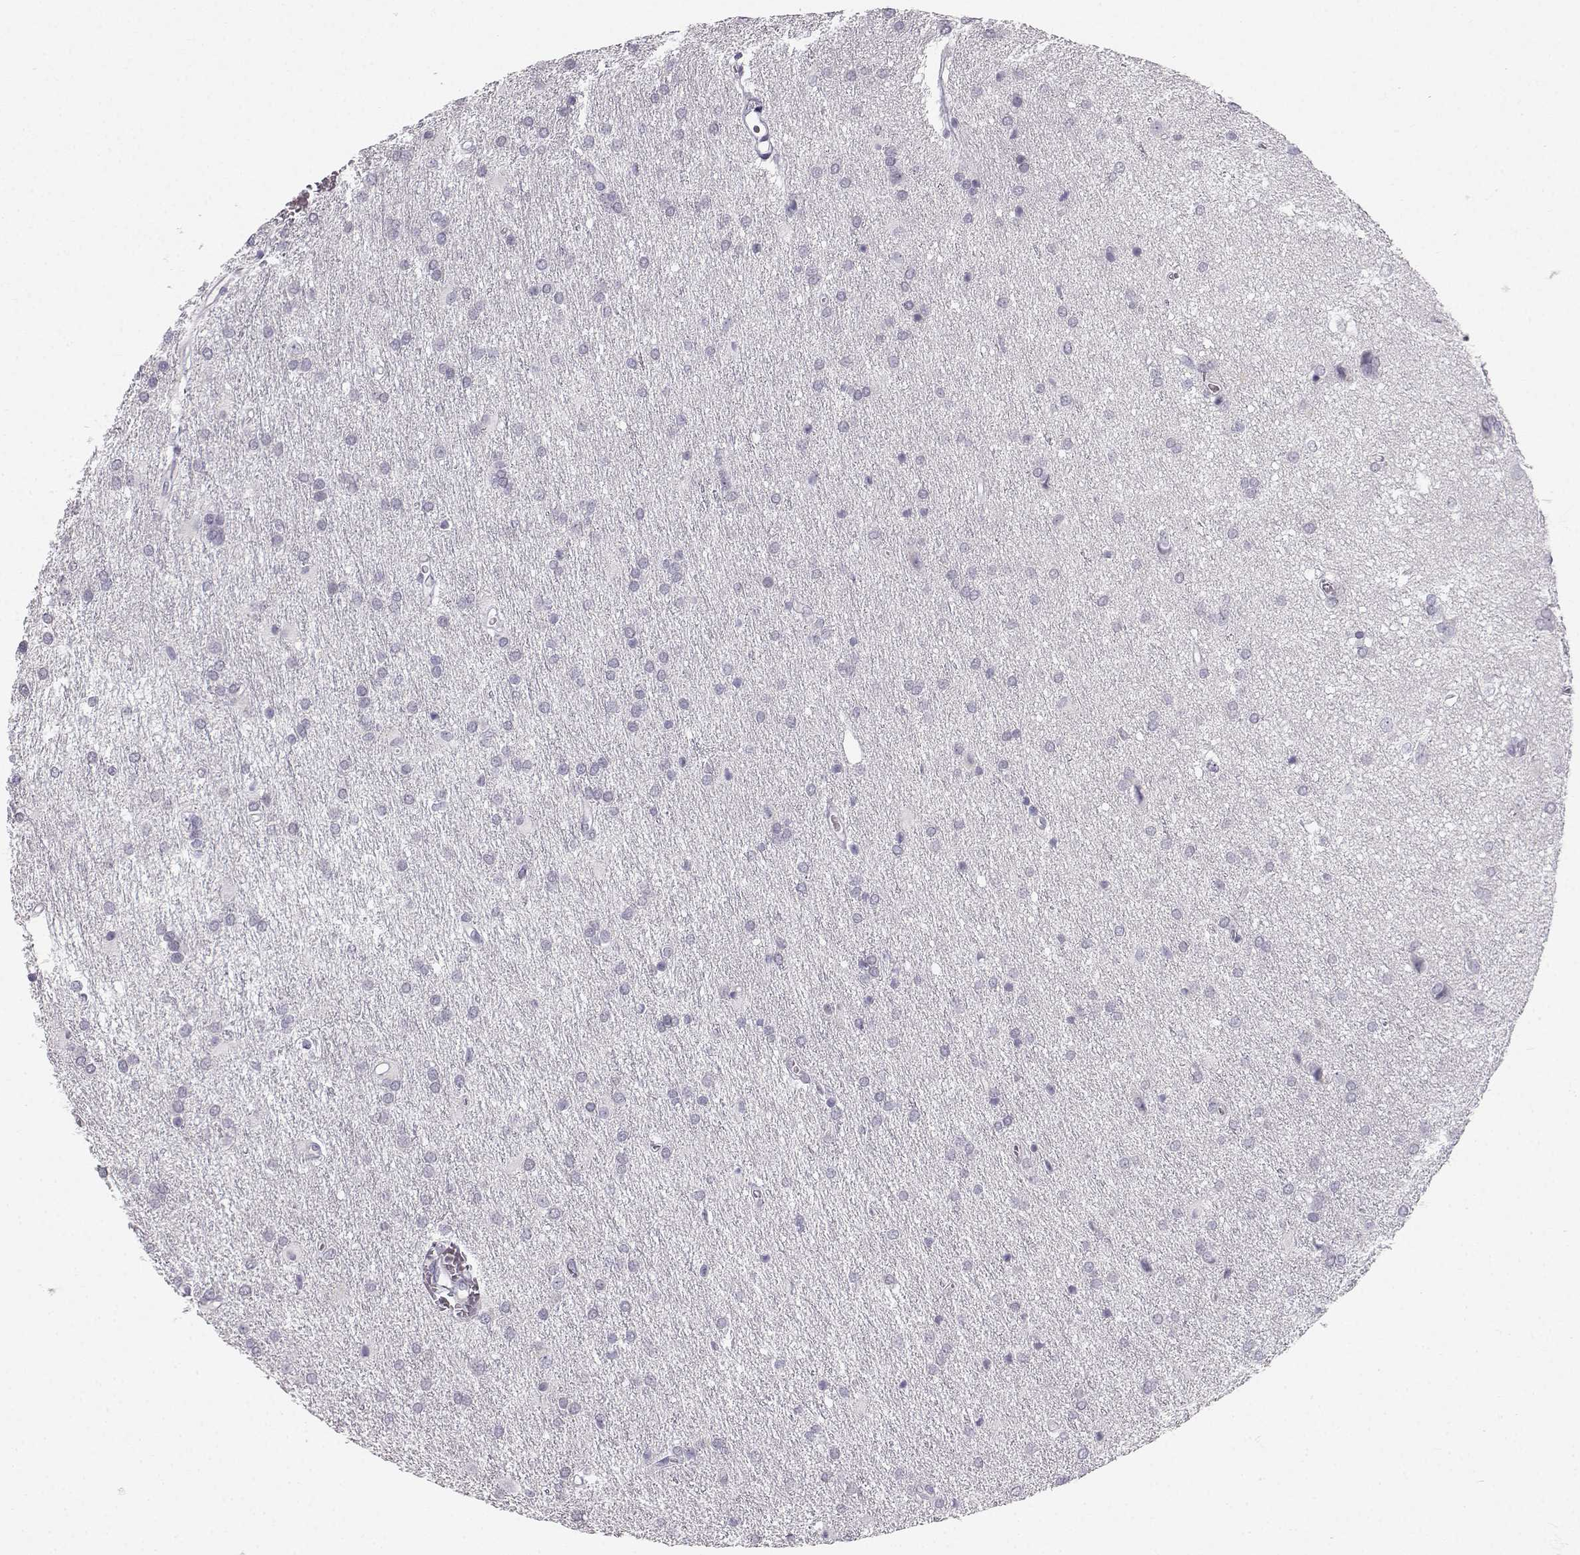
{"staining": {"intensity": "negative", "quantity": "none", "location": "none"}, "tissue": "glioma", "cell_type": "Tumor cells", "image_type": "cancer", "snomed": [{"axis": "morphology", "description": "Glioma, malignant, Low grade"}, {"axis": "topography", "description": "Brain"}], "caption": "Photomicrograph shows no significant protein positivity in tumor cells of malignant low-grade glioma.", "gene": "ZNF185", "patient": {"sex": "female", "age": 32}}